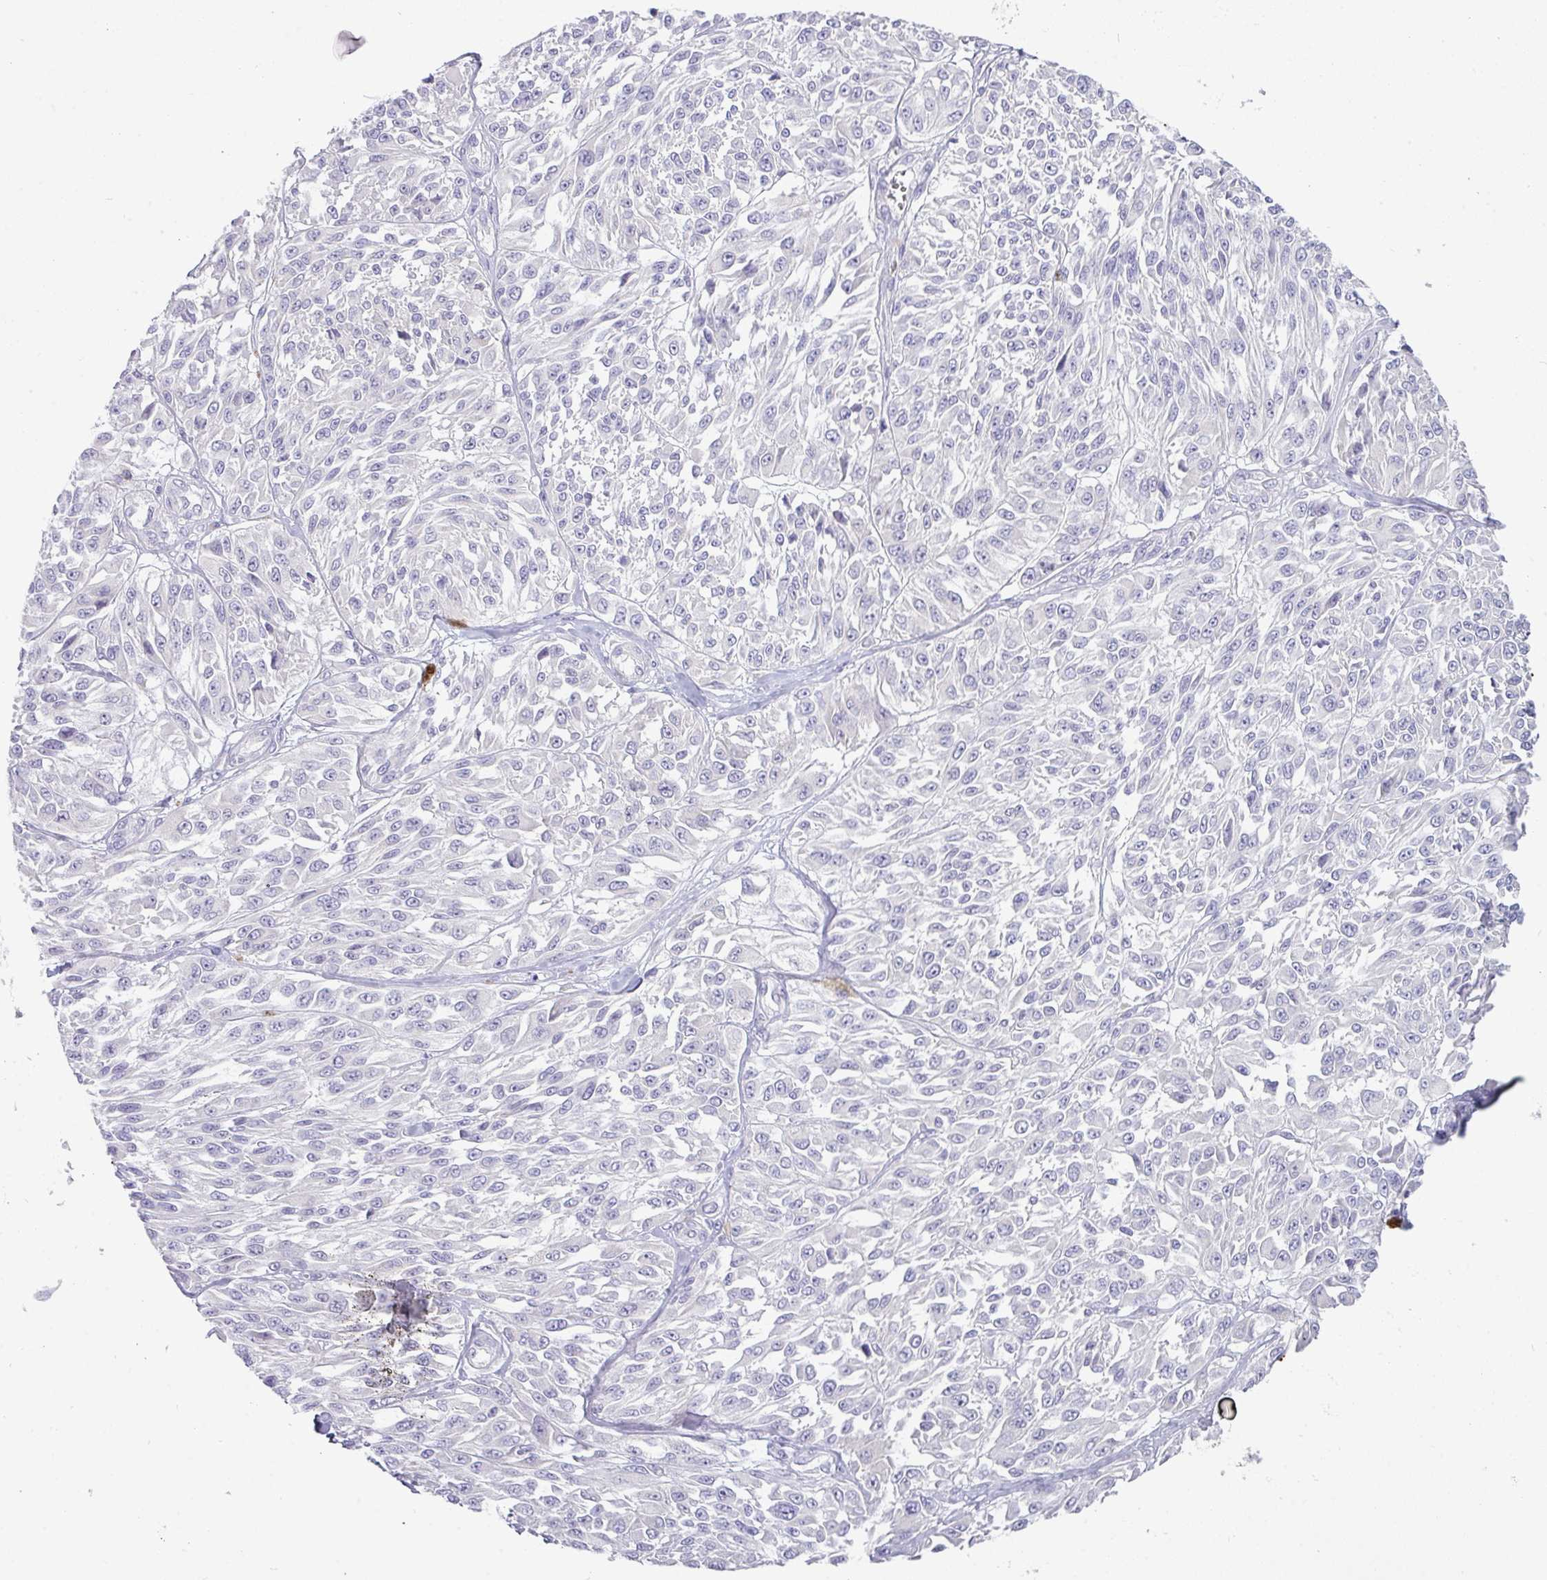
{"staining": {"intensity": "negative", "quantity": "none", "location": "none"}, "tissue": "melanoma", "cell_type": "Tumor cells", "image_type": "cancer", "snomed": [{"axis": "morphology", "description": "Malignant melanoma, NOS"}, {"axis": "topography", "description": "Skin"}], "caption": "Tumor cells are negative for protein expression in human melanoma.", "gene": "ZNF524", "patient": {"sex": "male", "age": 94}}